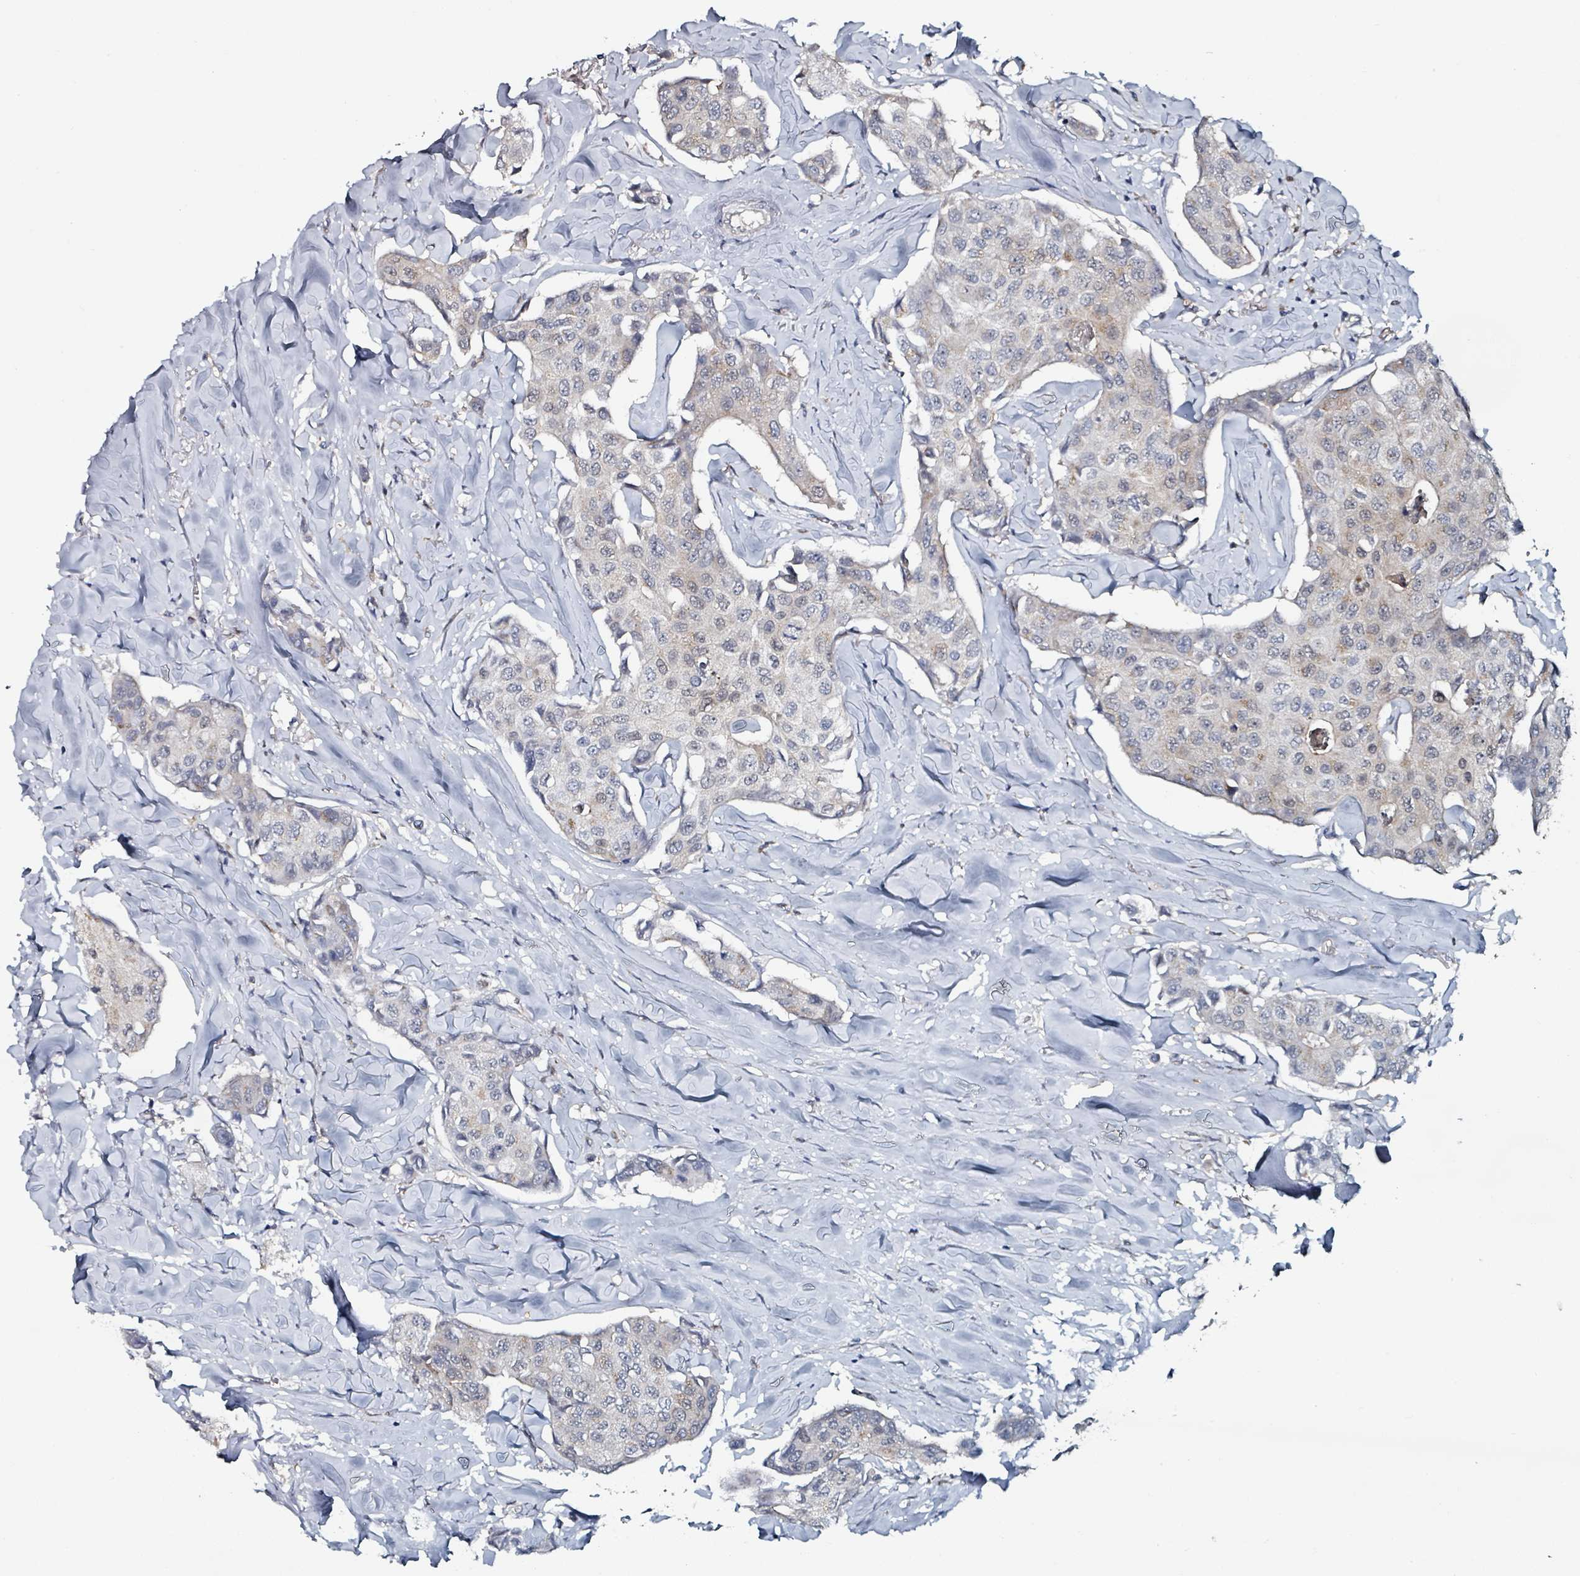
{"staining": {"intensity": "negative", "quantity": "none", "location": "none"}, "tissue": "breast cancer", "cell_type": "Tumor cells", "image_type": "cancer", "snomed": [{"axis": "morphology", "description": "Duct carcinoma"}, {"axis": "topography", "description": "Breast"}], "caption": "This is an immunohistochemistry (IHC) micrograph of human breast cancer. There is no positivity in tumor cells.", "gene": "B3GAT3", "patient": {"sex": "female", "age": 80}}